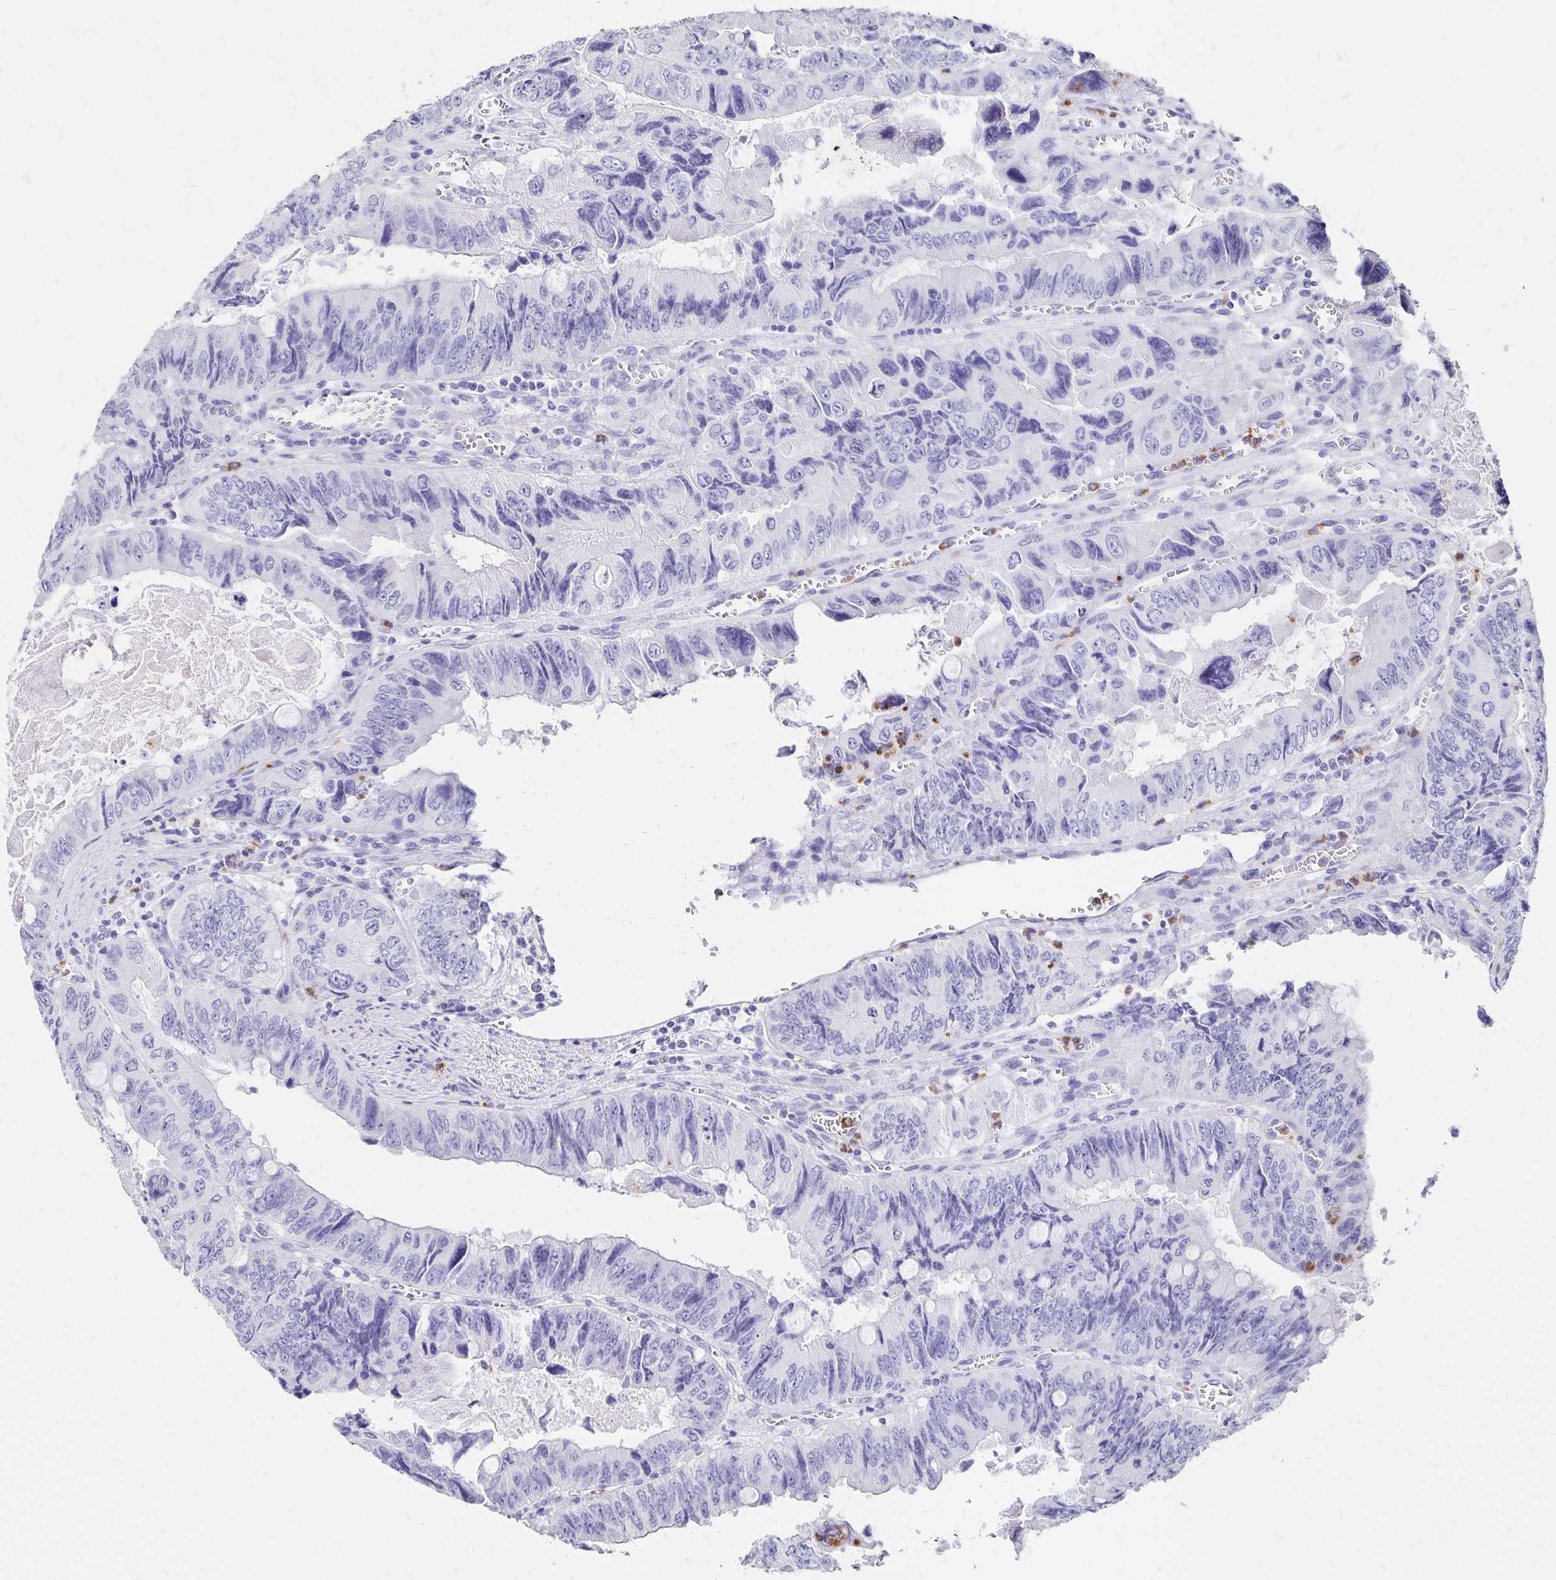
{"staining": {"intensity": "negative", "quantity": "none", "location": "none"}, "tissue": "colorectal cancer", "cell_type": "Tumor cells", "image_type": "cancer", "snomed": [{"axis": "morphology", "description": "Adenocarcinoma, NOS"}, {"axis": "topography", "description": "Colon"}], "caption": "Immunohistochemistry (IHC) histopathology image of colorectal adenocarcinoma stained for a protein (brown), which exhibits no staining in tumor cells.", "gene": "DYNLT4", "patient": {"sex": "female", "age": 84}}